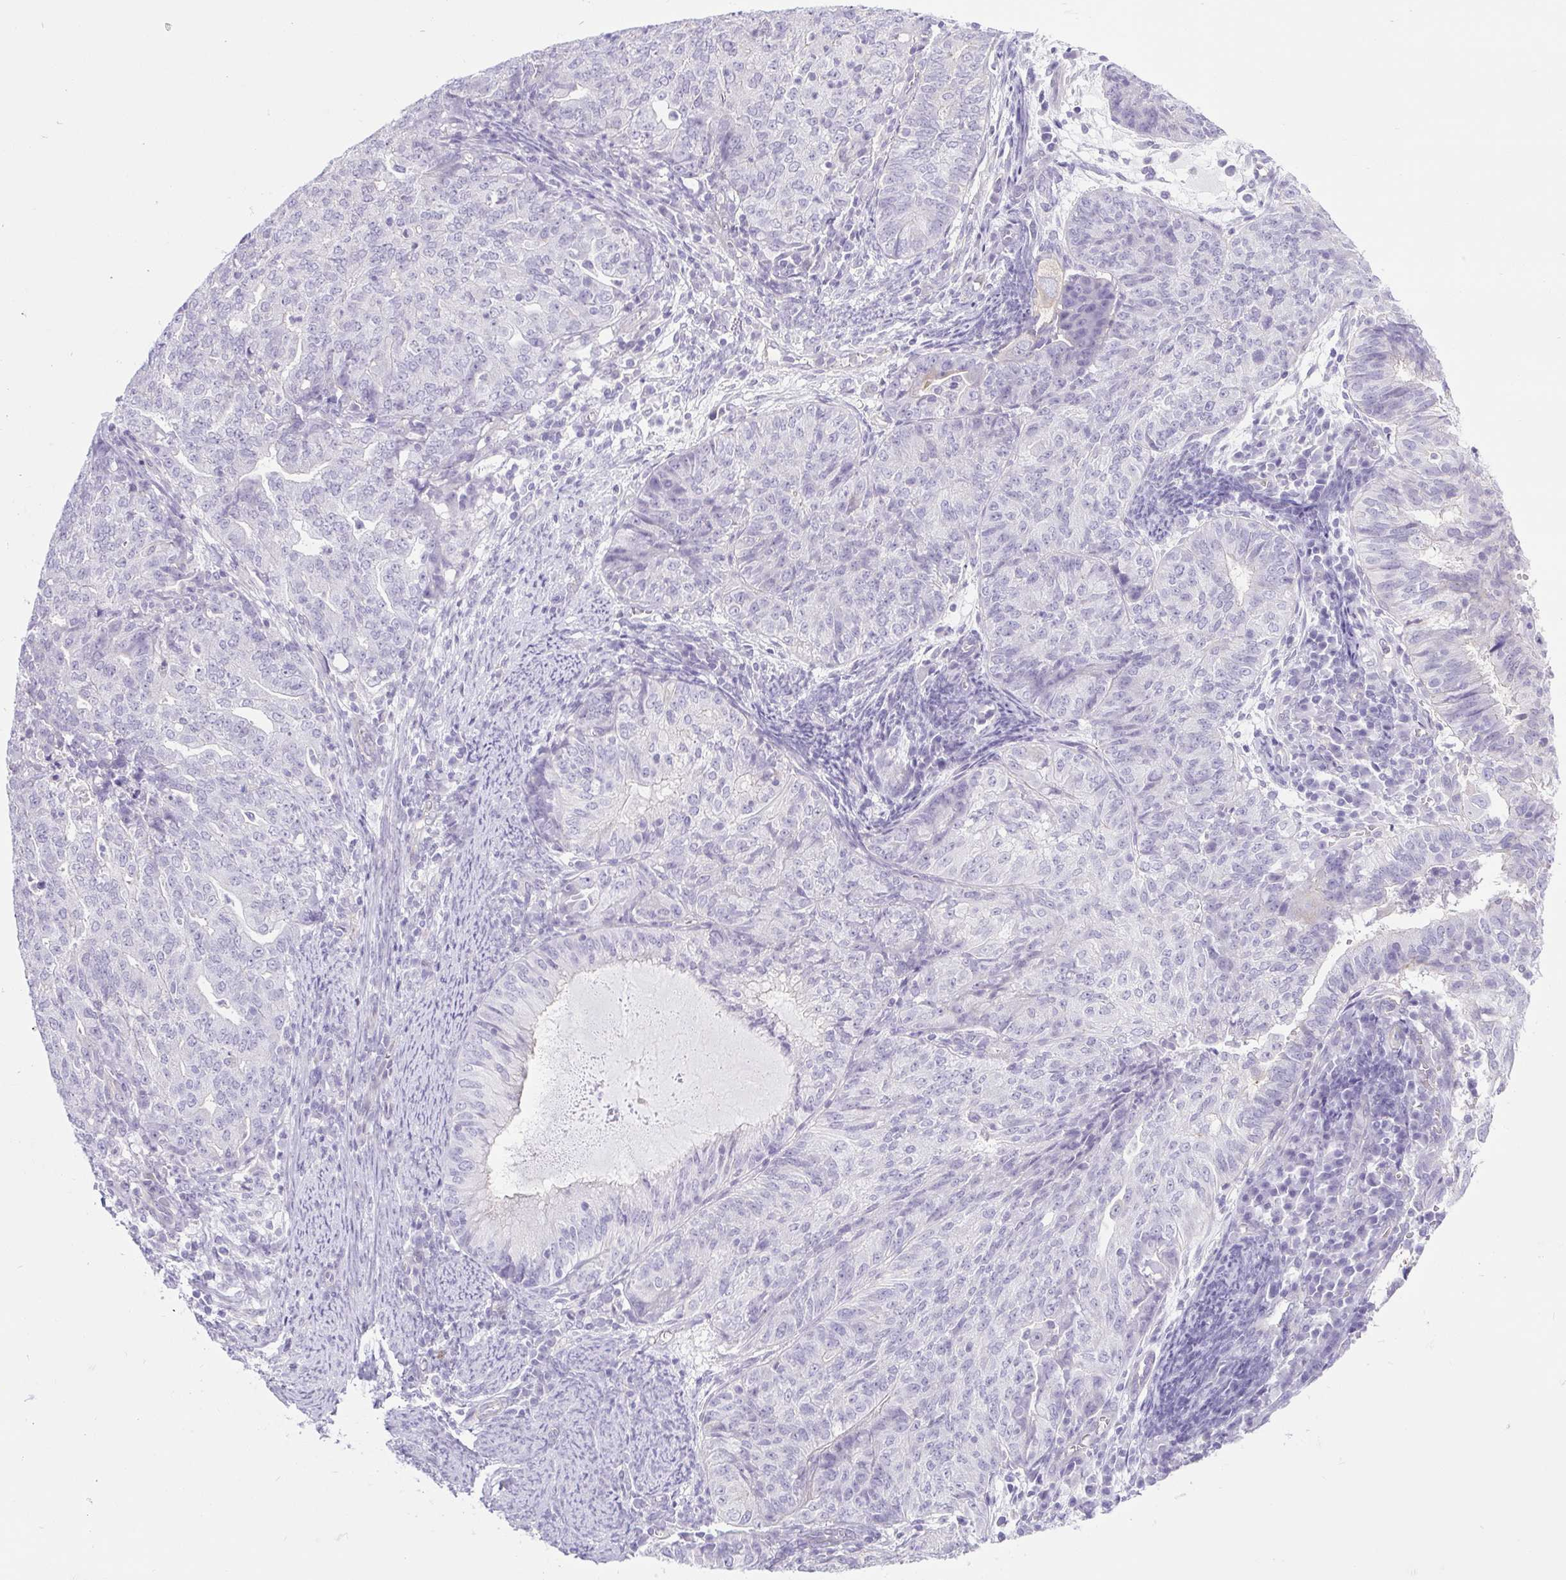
{"staining": {"intensity": "negative", "quantity": "none", "location": "none"}, "tissue": "endometrial cancer", "cell_type": "Tumor cells", "image_type": "cancer", "snomed": [{"axis": "morphology", "description": "Adenocarcinoma, NOS"}, {"axis": "topography", "description": "Endometrium"}], "caption": "IHC of endometrial adenocarcinoma reveals no expression in tumor cells. (DAB IHC with hematoxylin counter stain).", "gene": "BCAS1", "patient": {"sex": "female", "age": 82}}